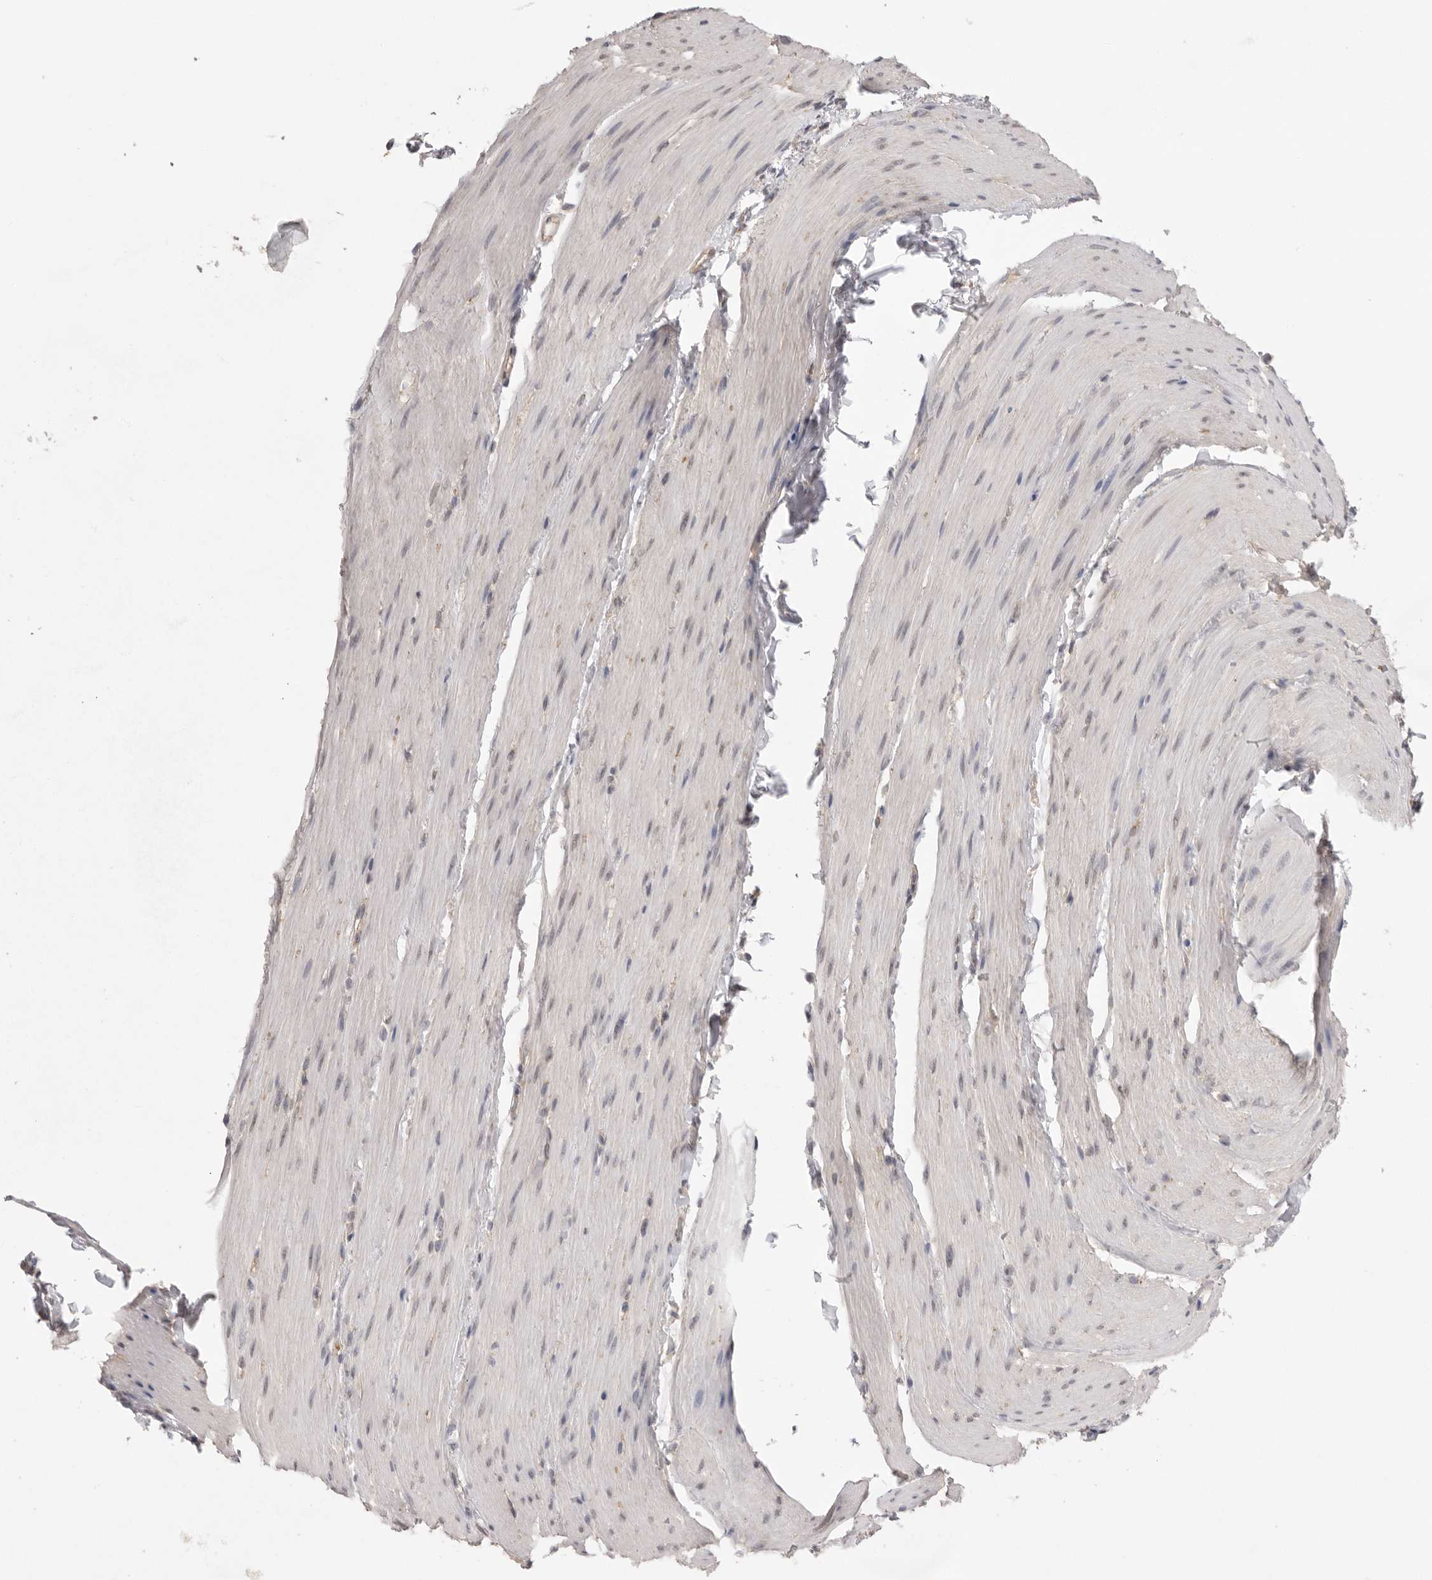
{"staining": {"intensity": "negative", "quantity": "none", "location": "none"}, "tissue": "smooth muscle", "cell_type": "Smooth muscle cells", "image_type": "normal", "snomed": [{"axis": "morphology", "description": "Normal tissue, NOS"}, {"axis": "topography", "description": "Smooth muscle"}, {"axis": "topography", "description": "Small intestine"}], "caption": "High power microscopy histopathology image of an immunohistochemistry (IHC) micrograph of unremarkable smooth muscle, revealing no significant staining in smooth muscle cells.", "gene": "TLR3", "patient": {"sex": "female", "age": 84}}